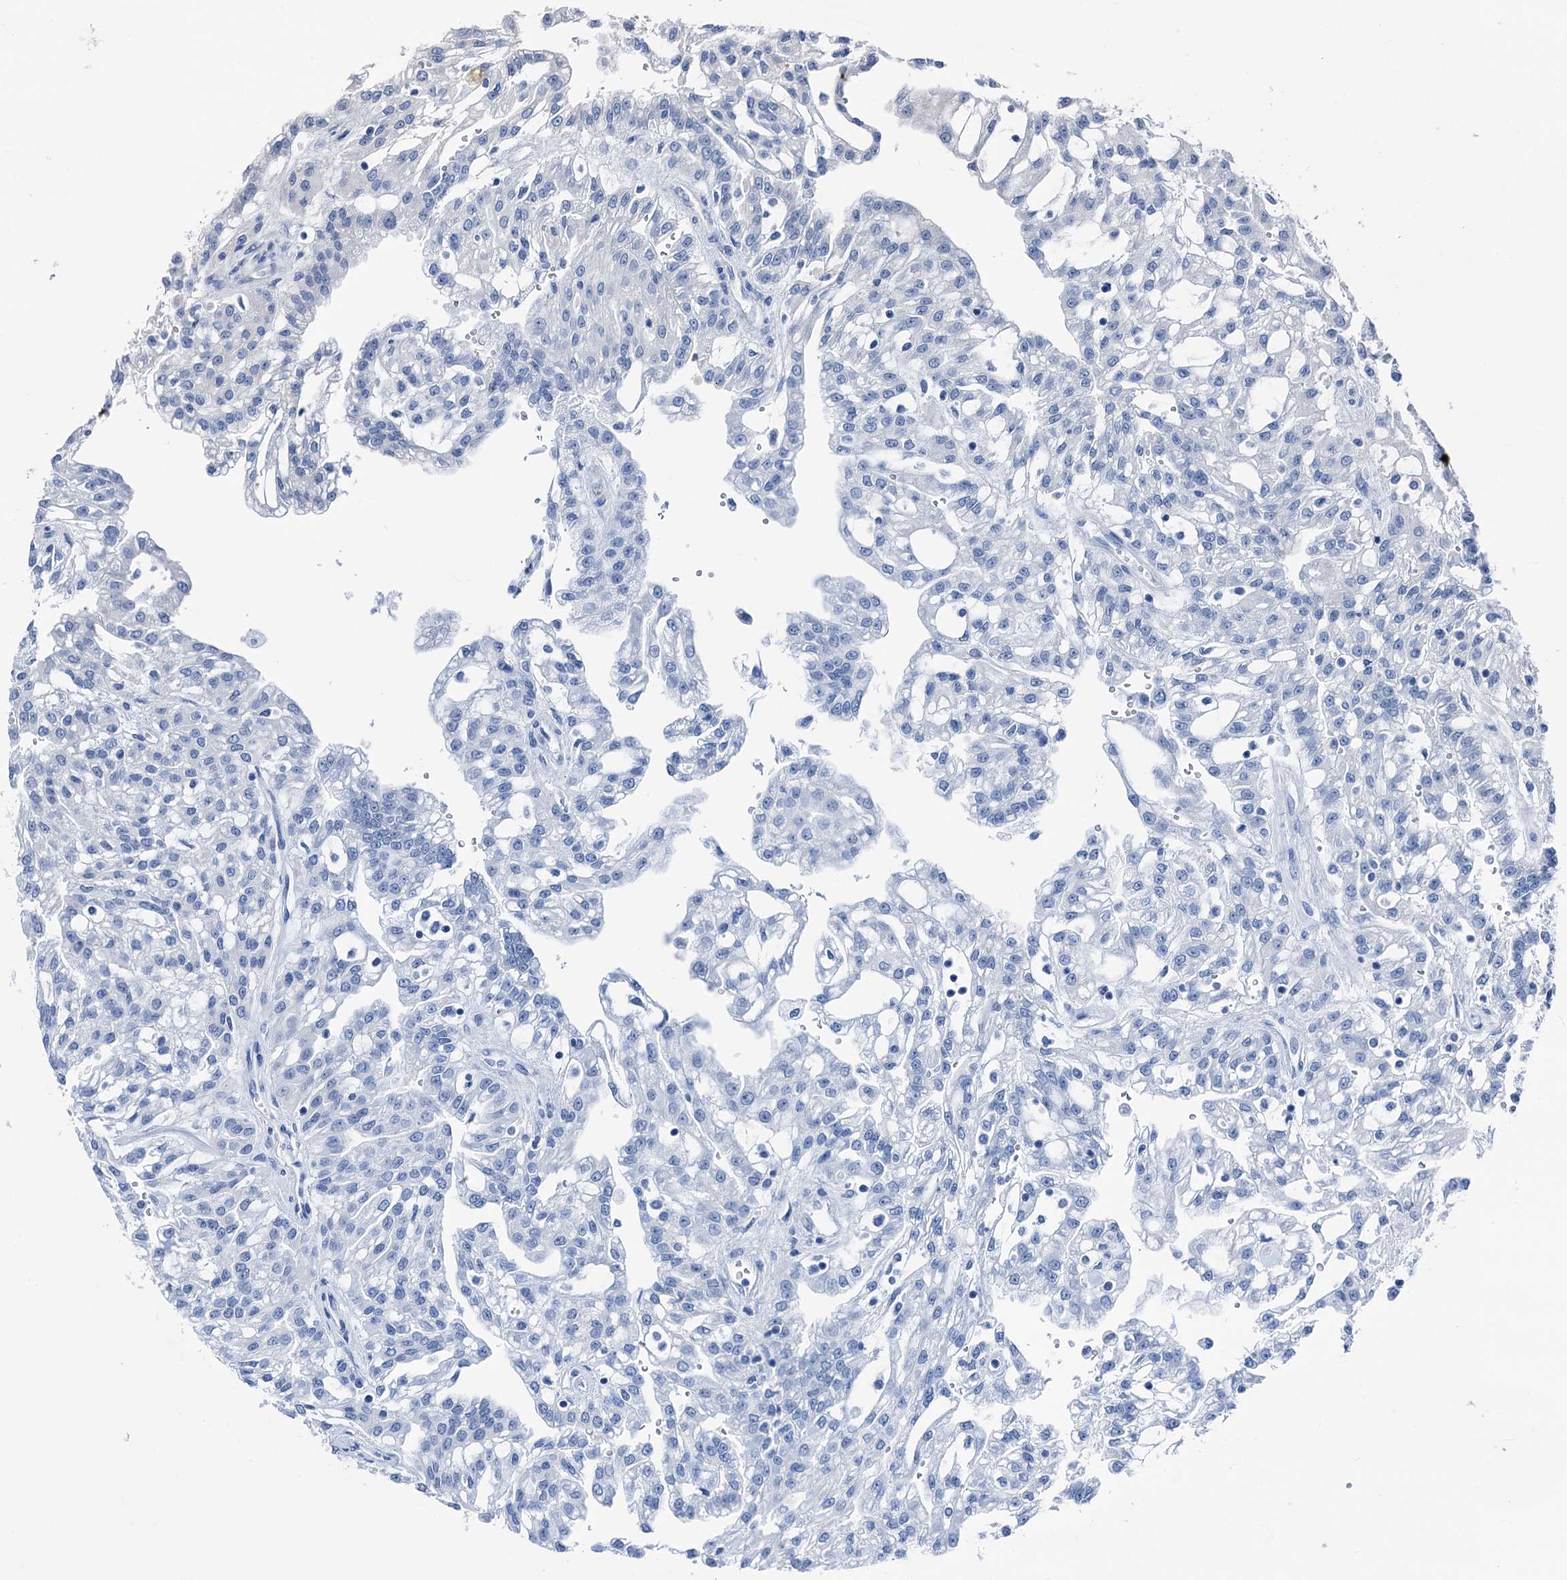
{"staining": {"intensity": "negative", "quantity": "none", "location": "none"}, "tissue": "renal cancer", "cell_type": "Tumor cells", "image_type": "cancer", "snomed": [{"axis": "morphology", "description": "Adenocarcinoma, NOS"}, {"axis": "topography", "description": "Kidney"}], "caption": "DAB immunohistochemical staining of renal adenocarcinoma exhibits no significant staining in tumor cells. (DAB immunohistochemistry (IHC) with hematoxylin counter stain).", "gene": "GLO1", "patient": {"sex": "male", "age": 63}}